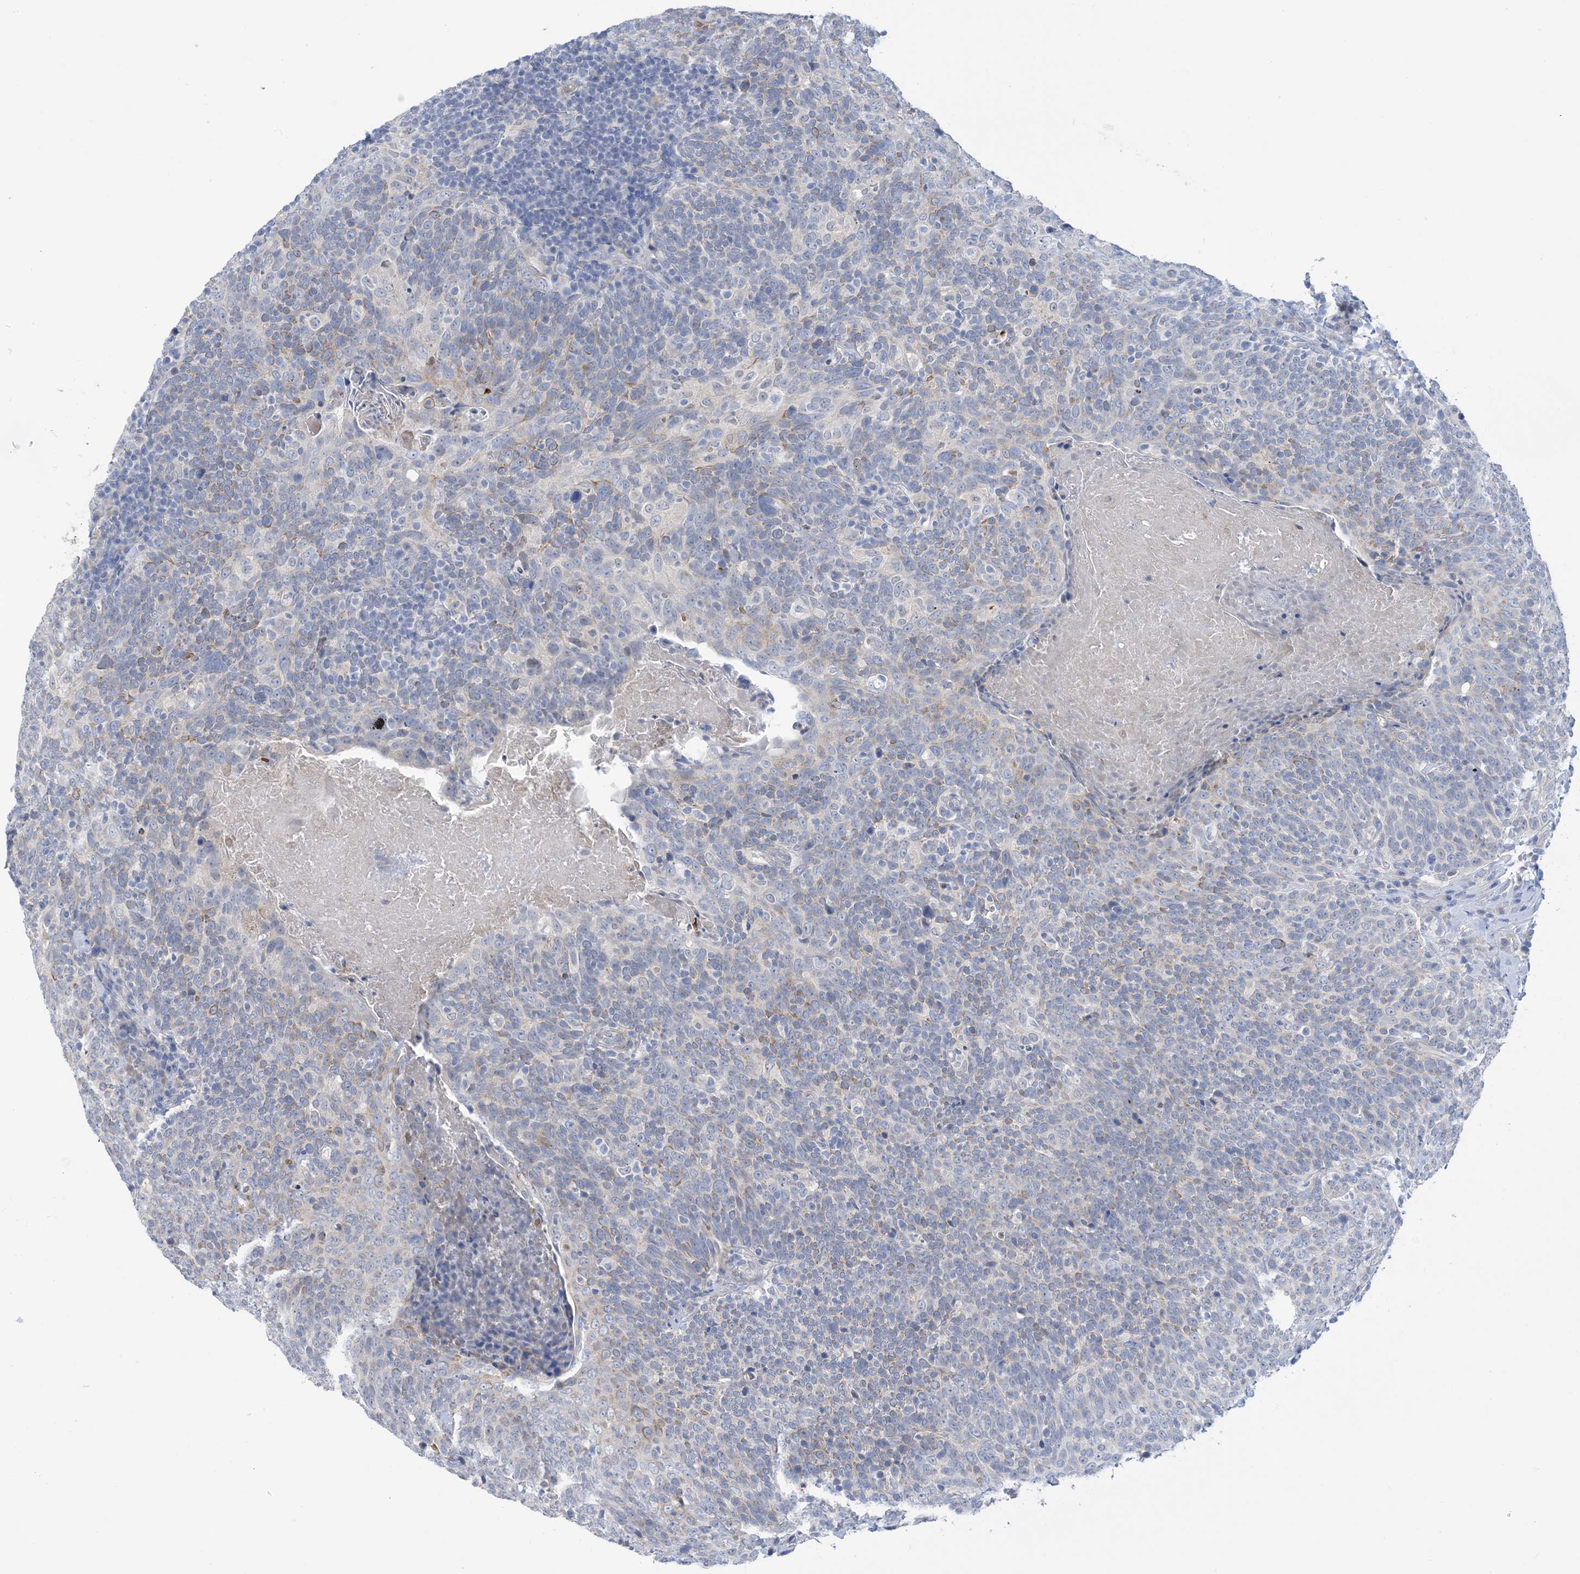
{"staining": {"intensity": "negative", "quantity": "none", "location": "none"}, "tissue": "head and neck cancer", "cell_type": "Tumor cells", "image_type": "cancer", "snomed": [{"axis": "morphology", "description": "Squamous cell carcinoma, NOS"}, {"axis": "morphology", "description": "Squamous cell carcinoma, metastatic, NOS"}, {"axis": "topography", "description": "Lymph node"}, {"axis": "topography", "description": "Head-Neck"}], "caption": "A high-resolution image shows immunohistochemistry staining of head and neck squamous cell carcinoma, which shows no significant positivity in tumor cells. (DAB (3,3'-diaminobenzidine) immunohistochemistry visualized using brightfield microscopy, high magnification).", "gene": "TTYH1", "patient": {"sex": "male", "age": 62}}